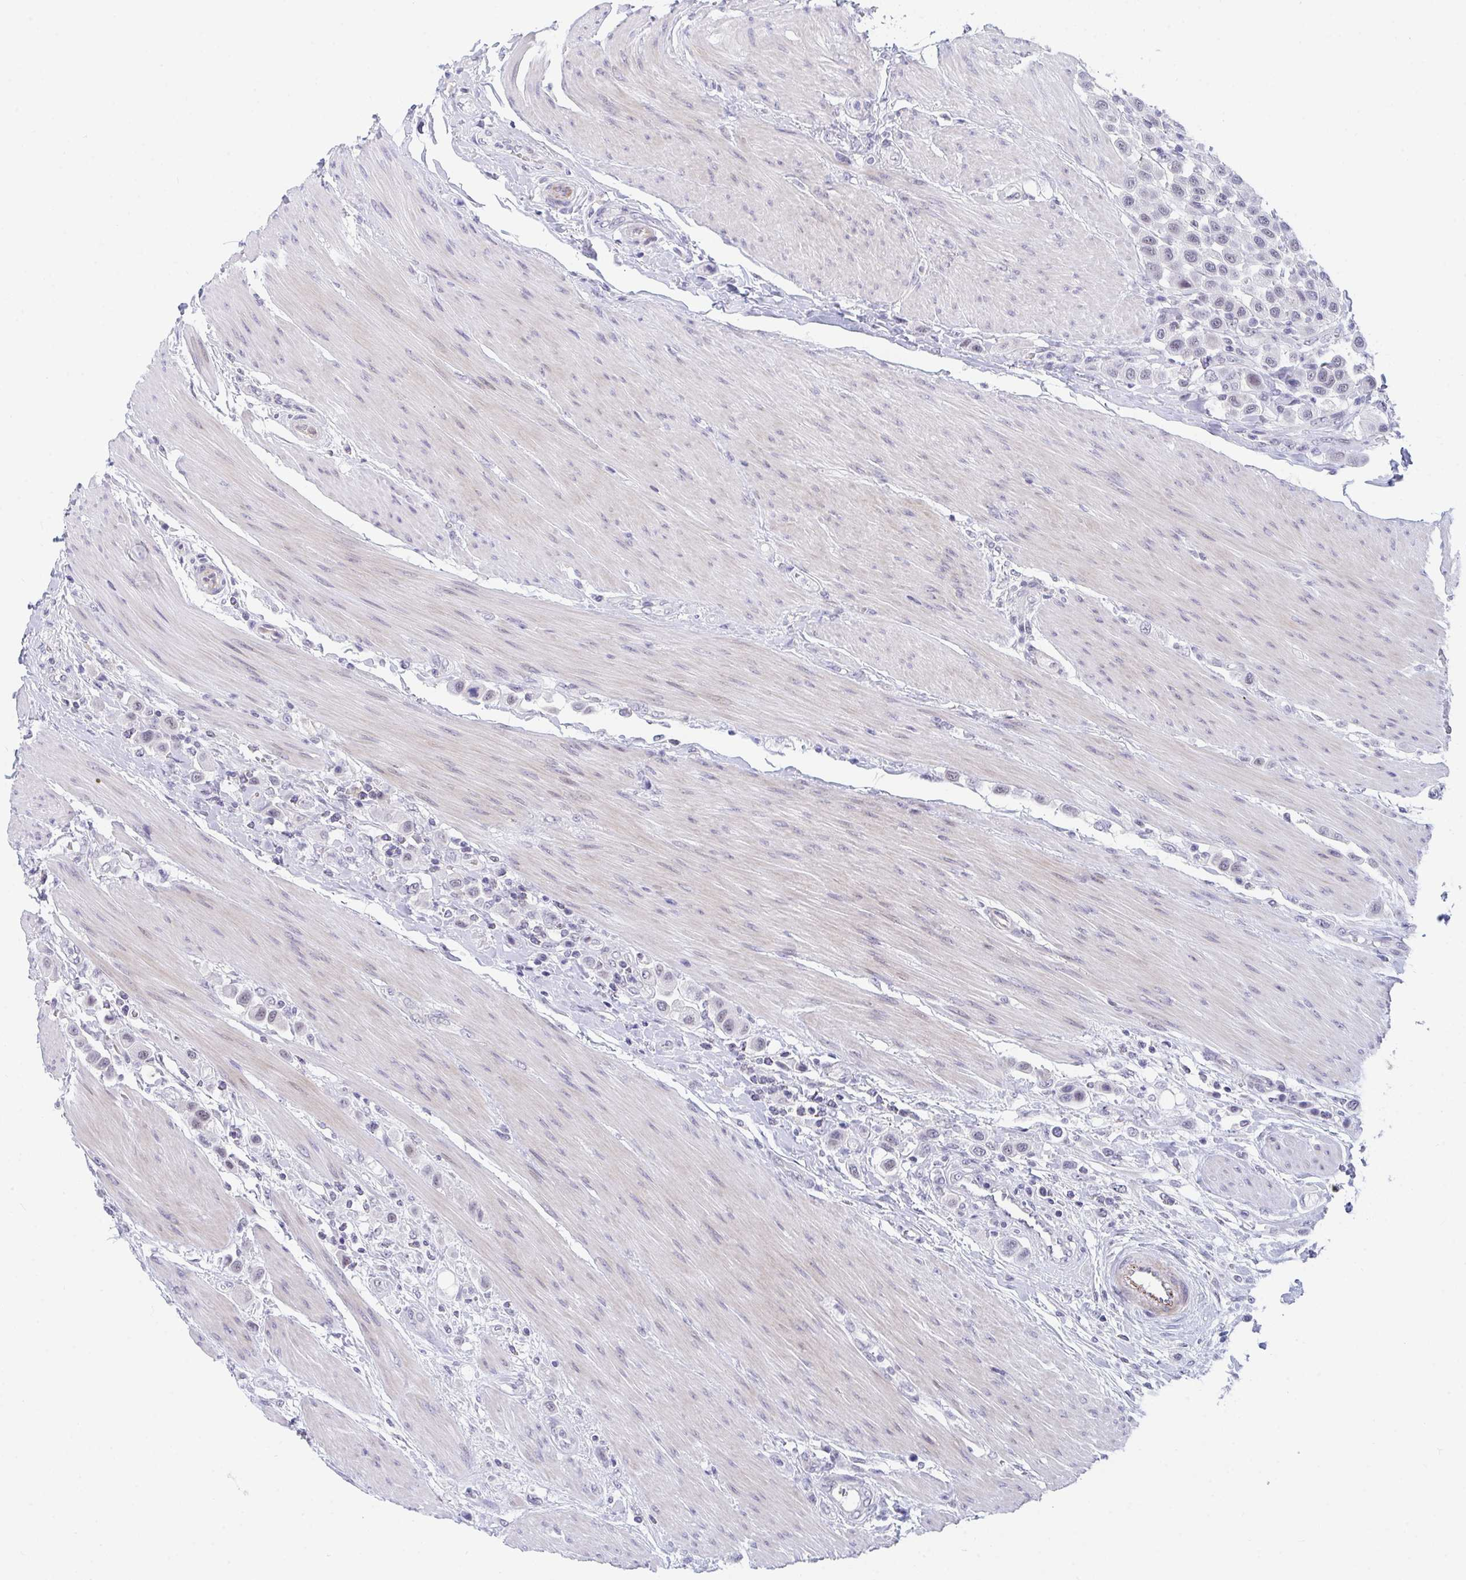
{"staining": {"intensity": "negative", "quantity": "none", "location": "none"}, "tissue": "urothelial cancer", "cell_type": "Tumor cells", "image_type": "cancer", "snomed": [{"axis": "morphology", "description": "Urothelial carcinoma, High grade"}, {"axis": "topography", "description": "Urinary bladder"}], "caption": "This is an immunohistochemistry histopathology image of human urothelial cancer. There is no expression in tumor cells.", "gene": "DAOA", "patient": {"sex": "male", "age": 50}}